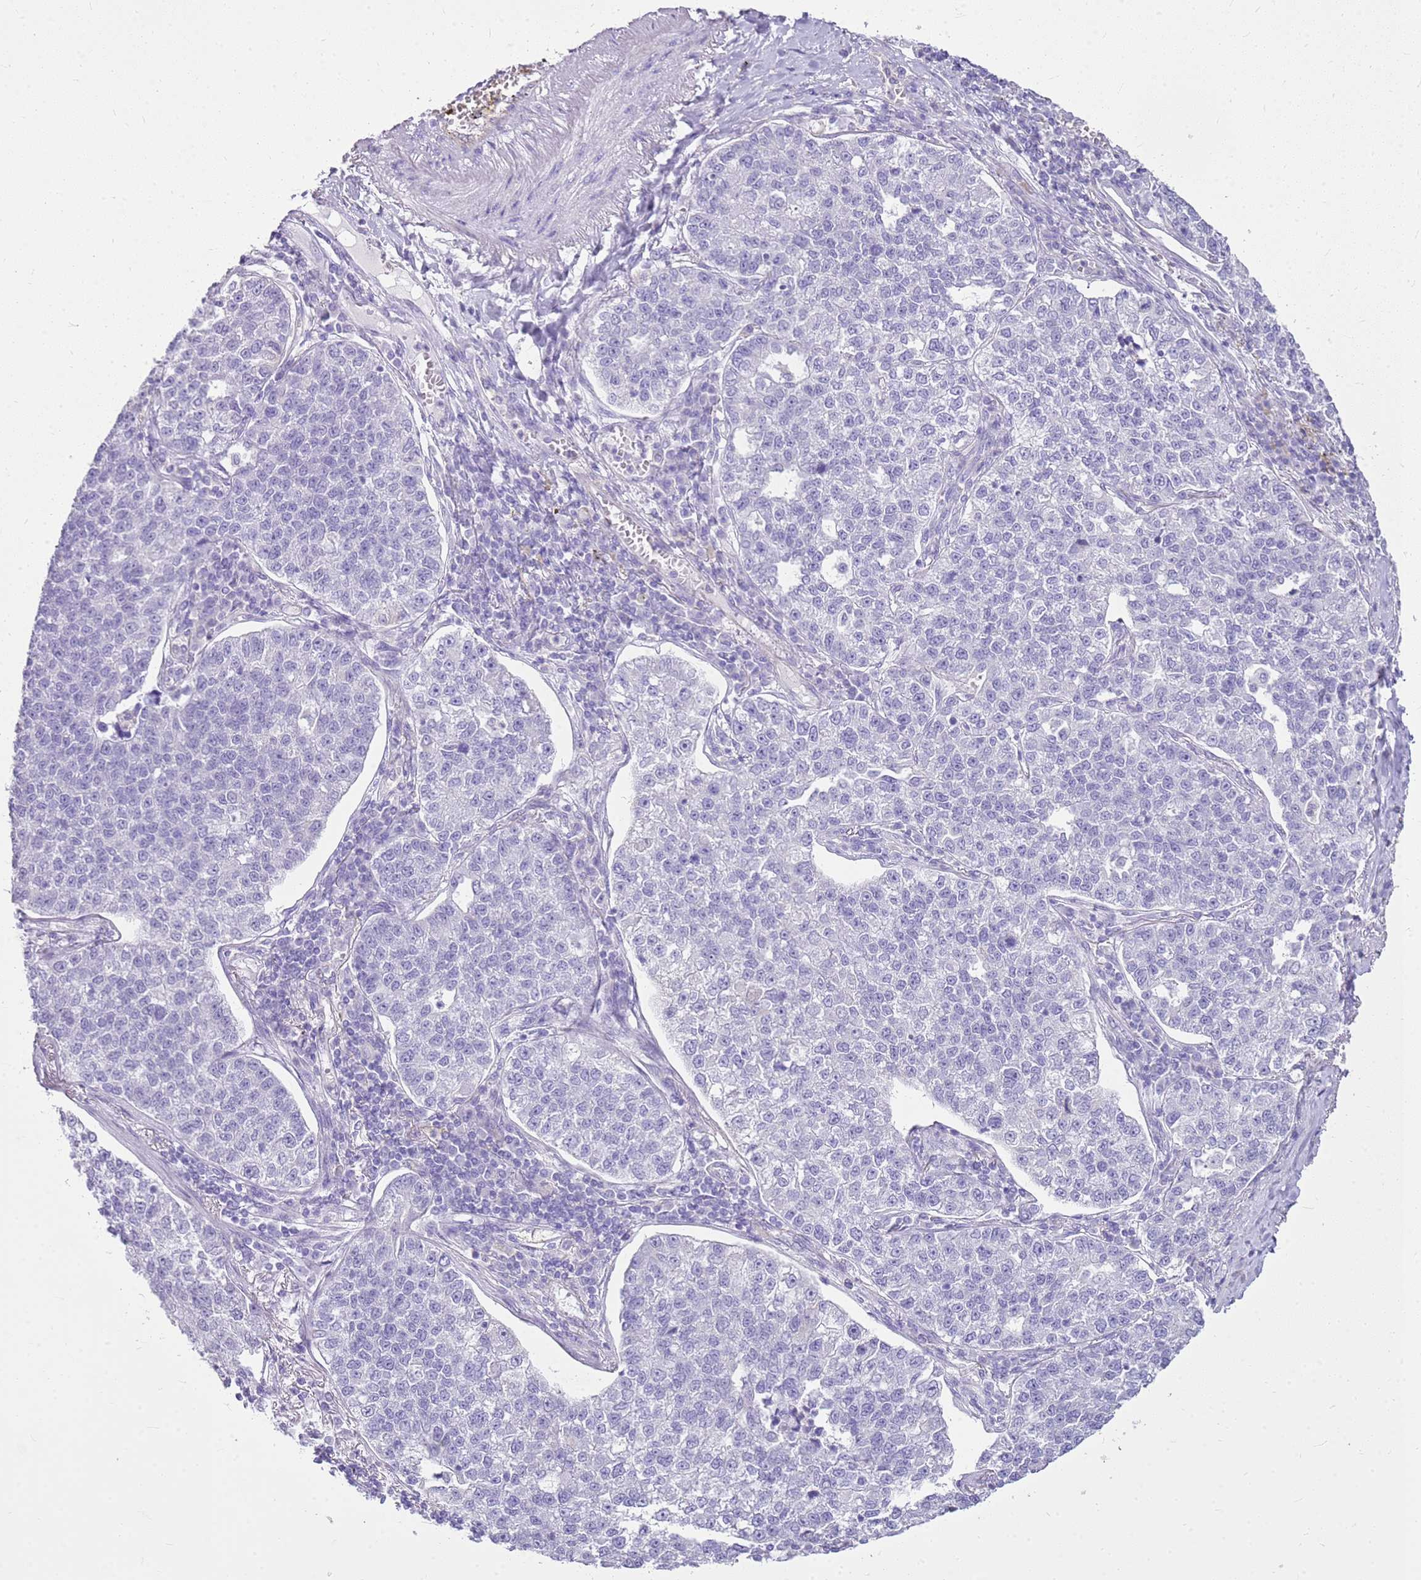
{"staining": {"intensity": "negative", "quantity": "none", "location": "none"}, "tissue": "lung cancer", "cell_type": "Tumor cells", "image_type": "cancer", "snomed": [{"axis": "morphology", "description": "Adenocarcinoma, NOS"}, {"axis": "topography", "description": "Lung"}], "caption": "Image shows no protein staining in tumor cells of adenocarcinoma (lung) tissue.", "gene": "SULT1E1", "patient": {"sex": "male", "age": 49}}